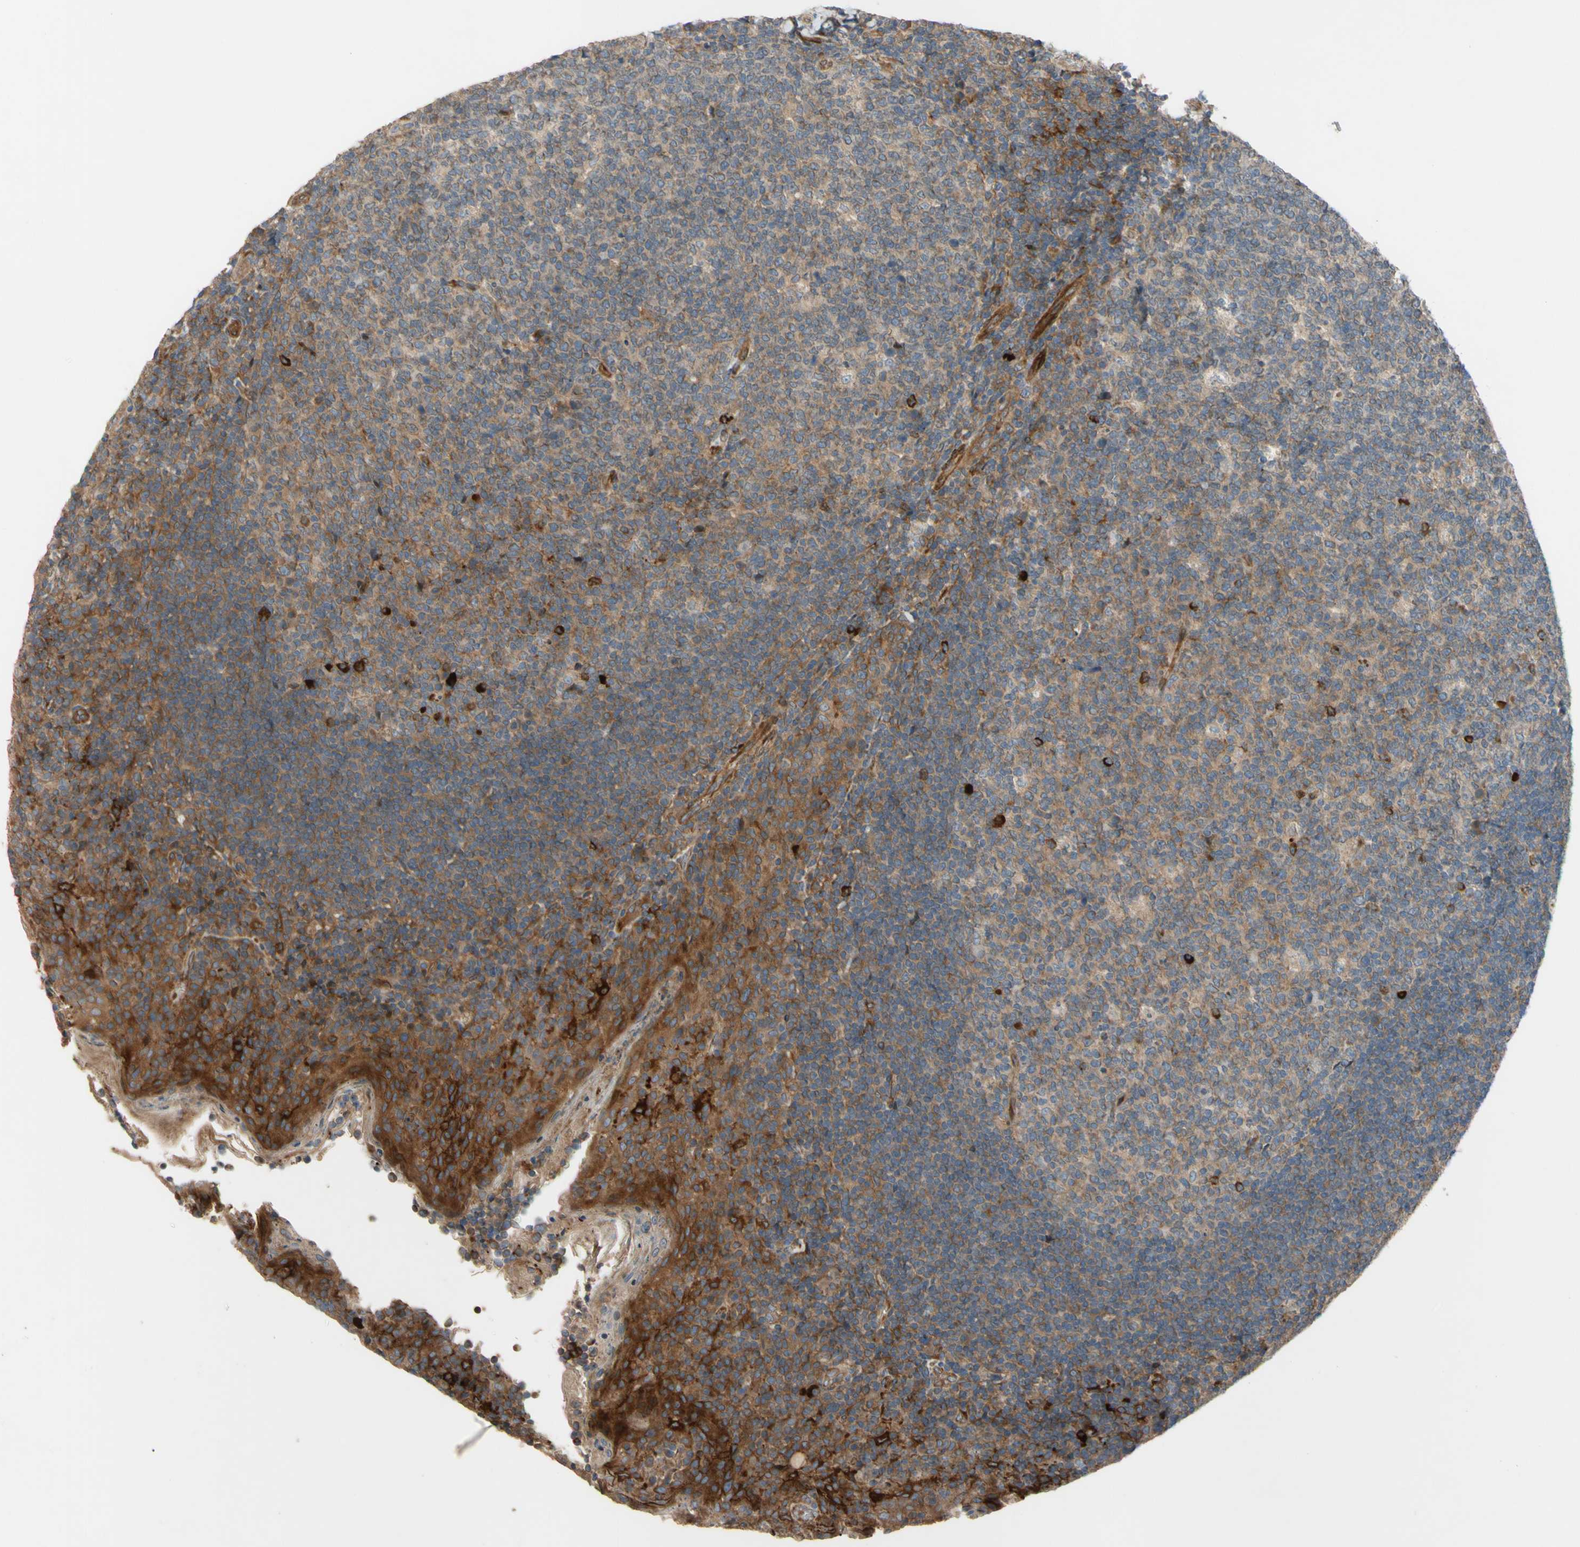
{"staining": {"intensity": "weak", "quantity": ">75%", "location": "cytoplasmic/membranous"}, "tissue": "tonsil", "cell_type": "Germinal center cells", "image_type": "normal", "snomed": [{"axis": "morphology", "description": "Normal tissue, NOS"}, {"axis": "topography", "description": "Tonsil"}], "caption": "This micrograph displays IHC staining of benign human tonsil, with low weak cytoplasmic/membranous expression in about >75% of germinal center cells.", "gene": "SPTLC1", "patient": {"sex": "male", "age": 17}}